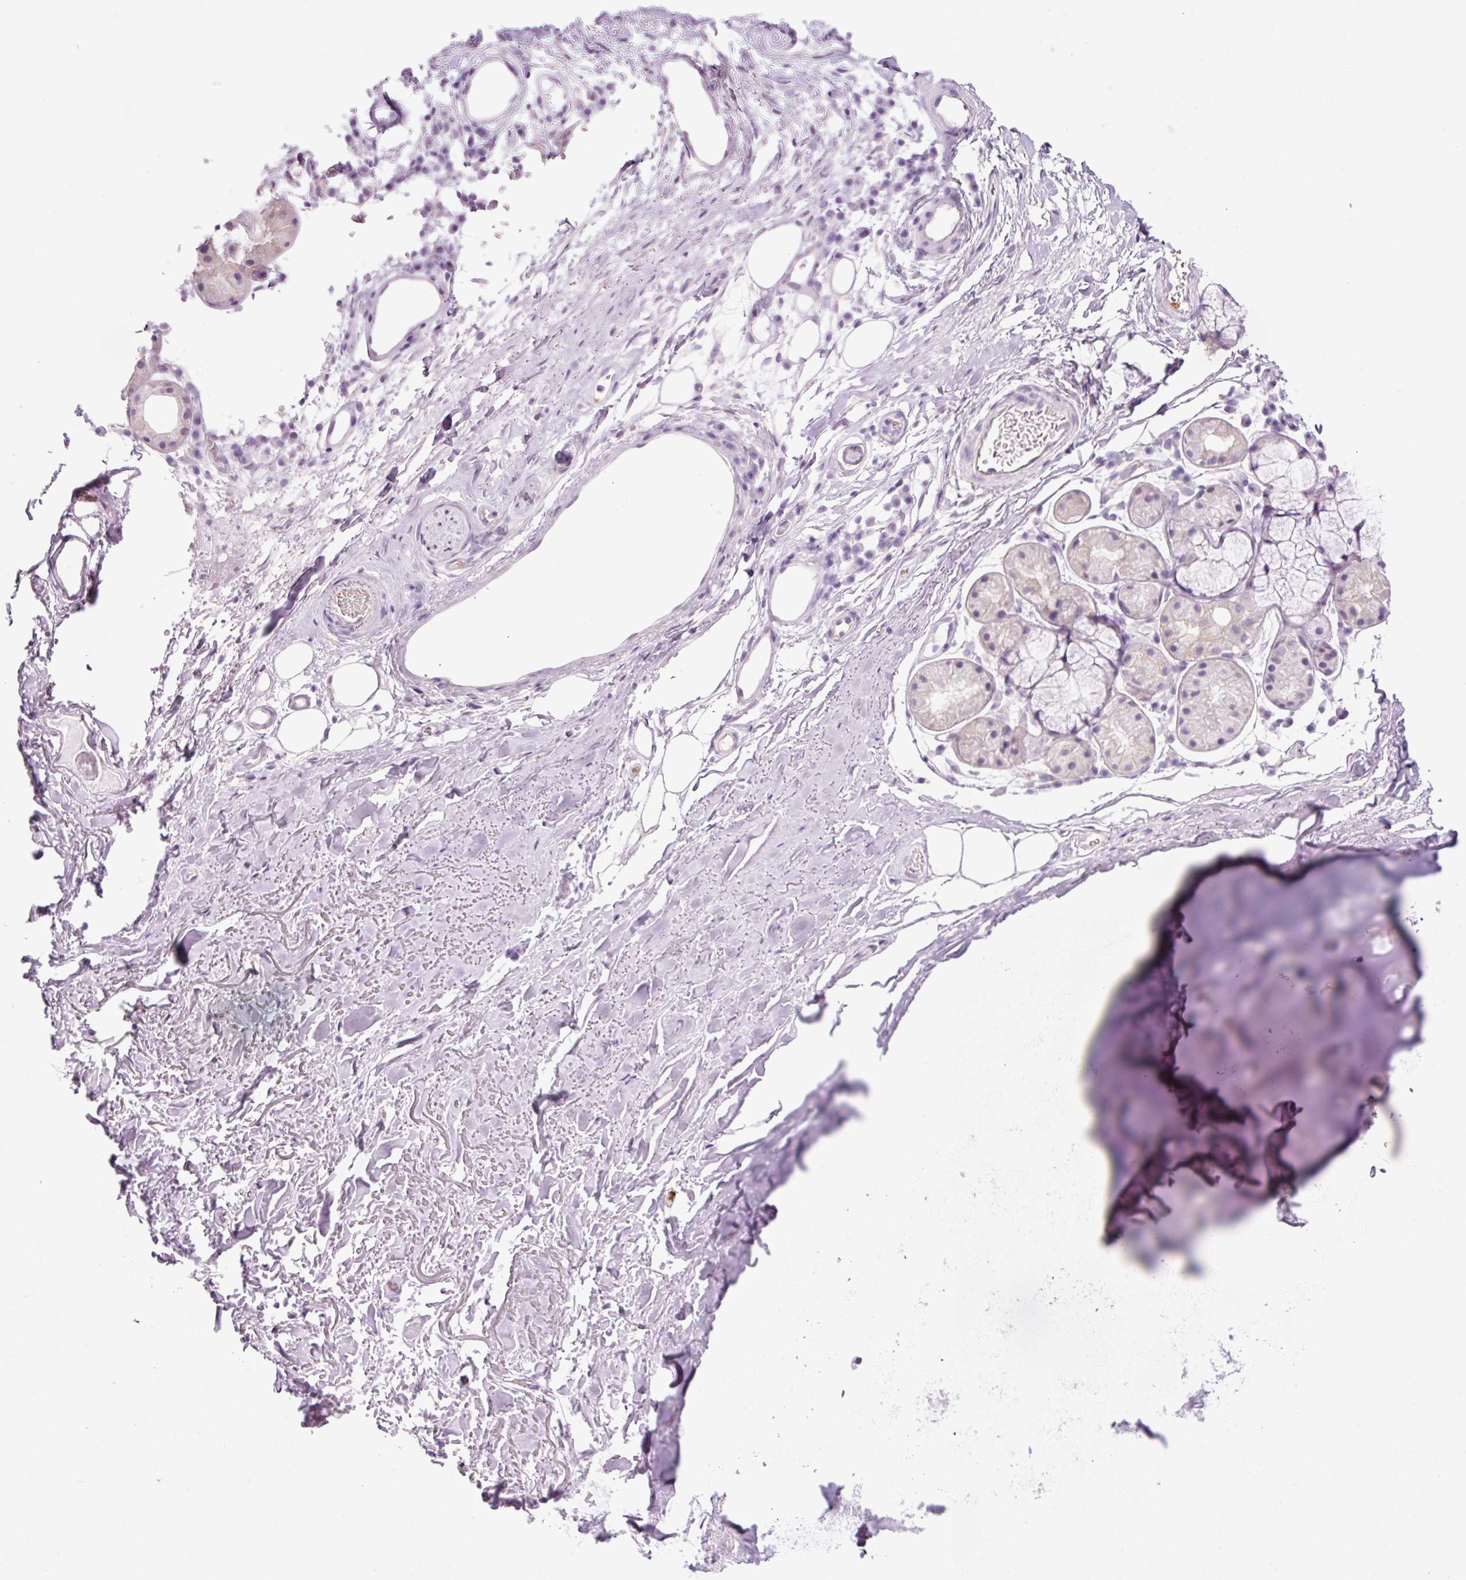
{"staining": {"intensity": "negative", "quantity": "none", "location": "none"}, "tissue": "adipose tissue", "cell_type": "Adipocytes", "image_type": "normal", "snomed": [{"axis": "morphology", "description": "Normal tissue, NOS"}, {"axis": "topography", "description": "Cartilage tissue"}], "caption": "High magnification brightfield microscopy of benign adipose tissue stained with DAB (brown) and counterstained with hematoxylin (blue): adipocytes show no significant expression.", "gene": "HSPA4L", "patient": {"sex": "male", "age": 80}}